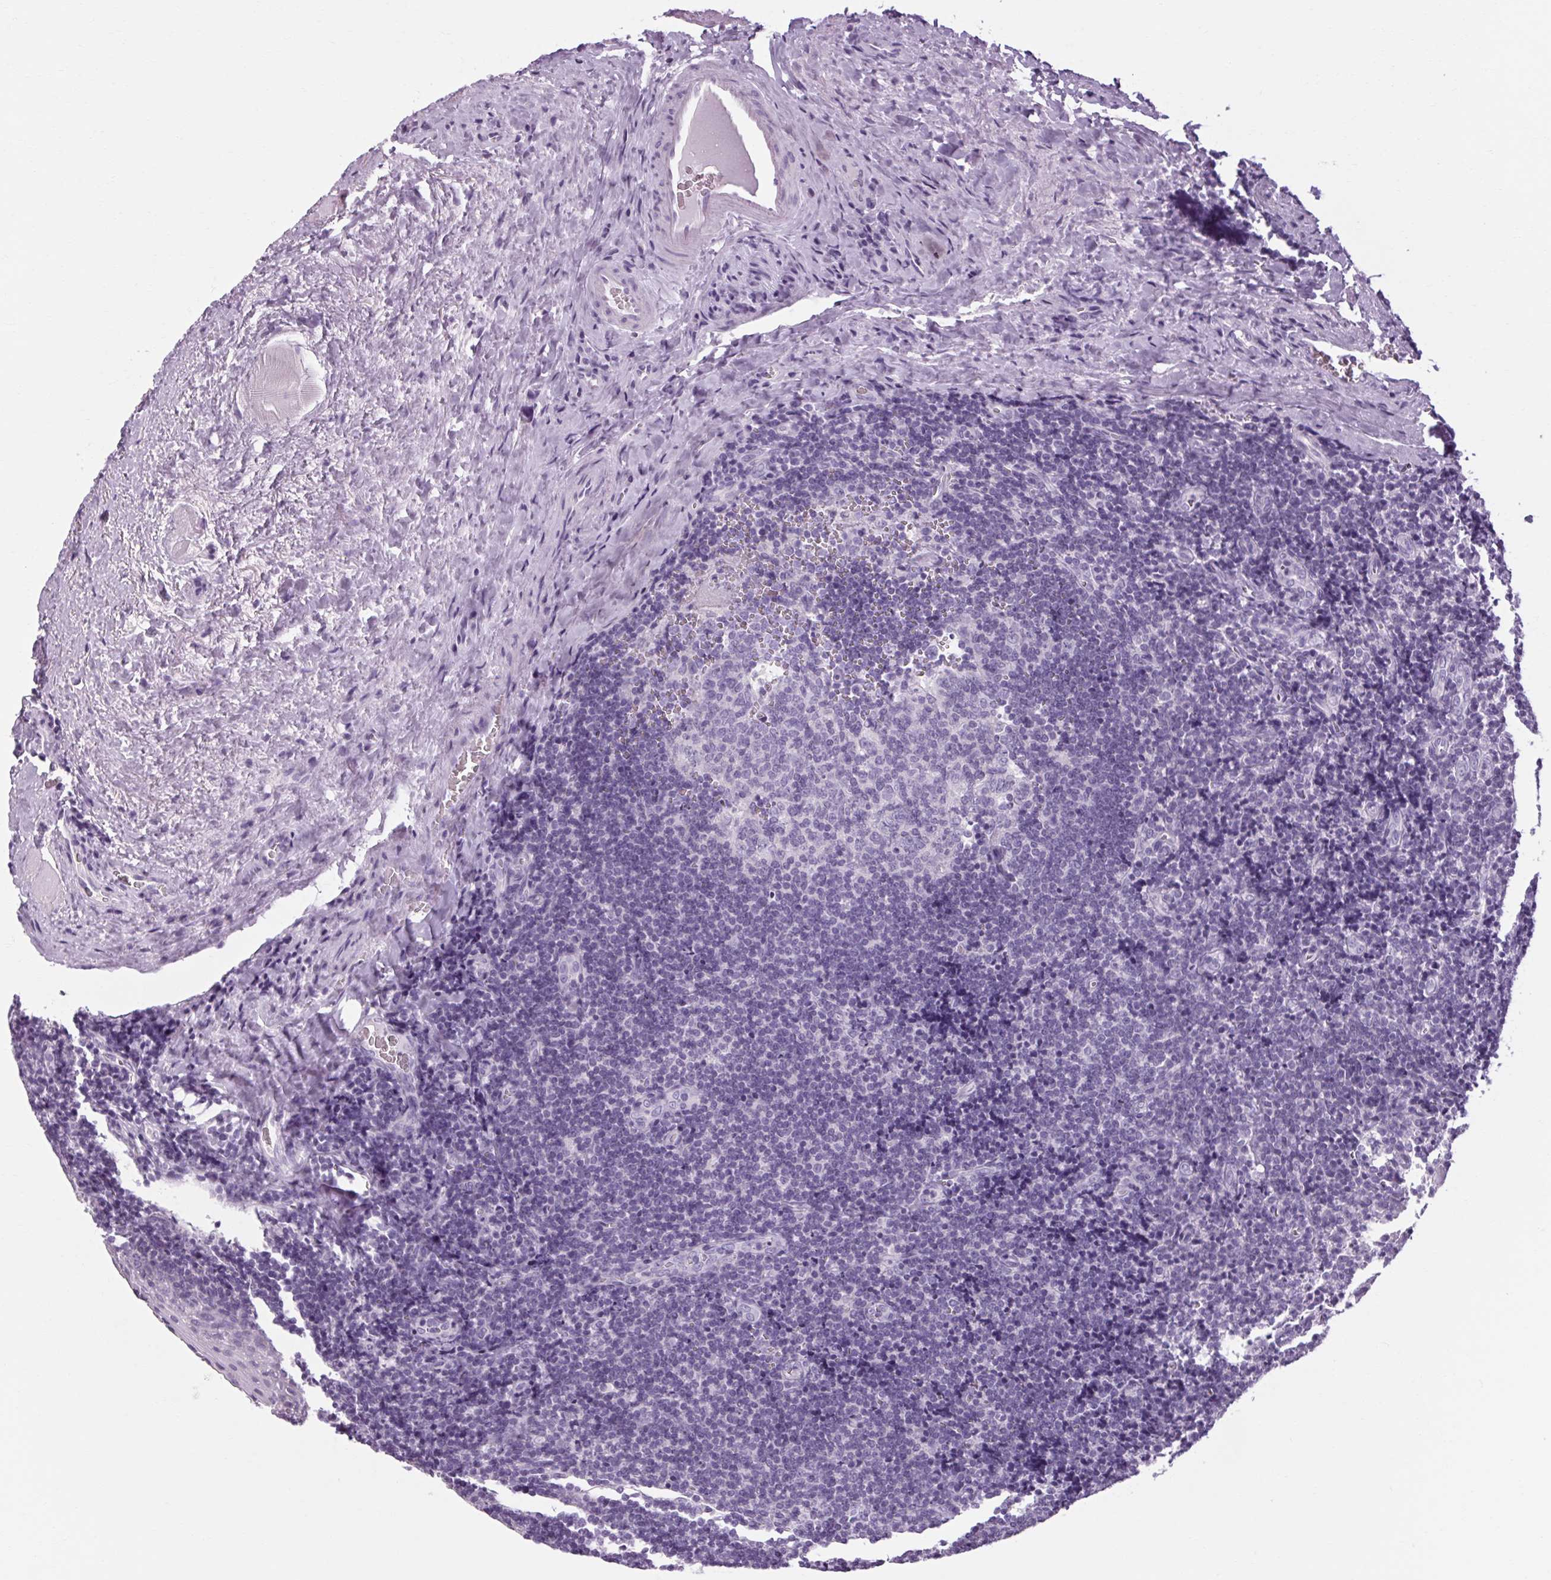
{"staining": {"intensity": "negative", "quantity": "none", "location": "none"}, "tissue": "tonsil", "cell_type": "Germinal center cells", "image_type": "normal", "snomed": [{"axis": "morphology", "description": "Normal tissue, NOS"}, {"axis": "morphology", "description": "Inflammation, NOS"}, {"axis": "topography", "description": "Tonsil"}], "caption": "An immunohistochemistry micrograph of benign tonsil is shown. There is no staining in germinal center cells of tonsil.", "gene": "POMC", "patient": {"sex": "female", "age": 31}}